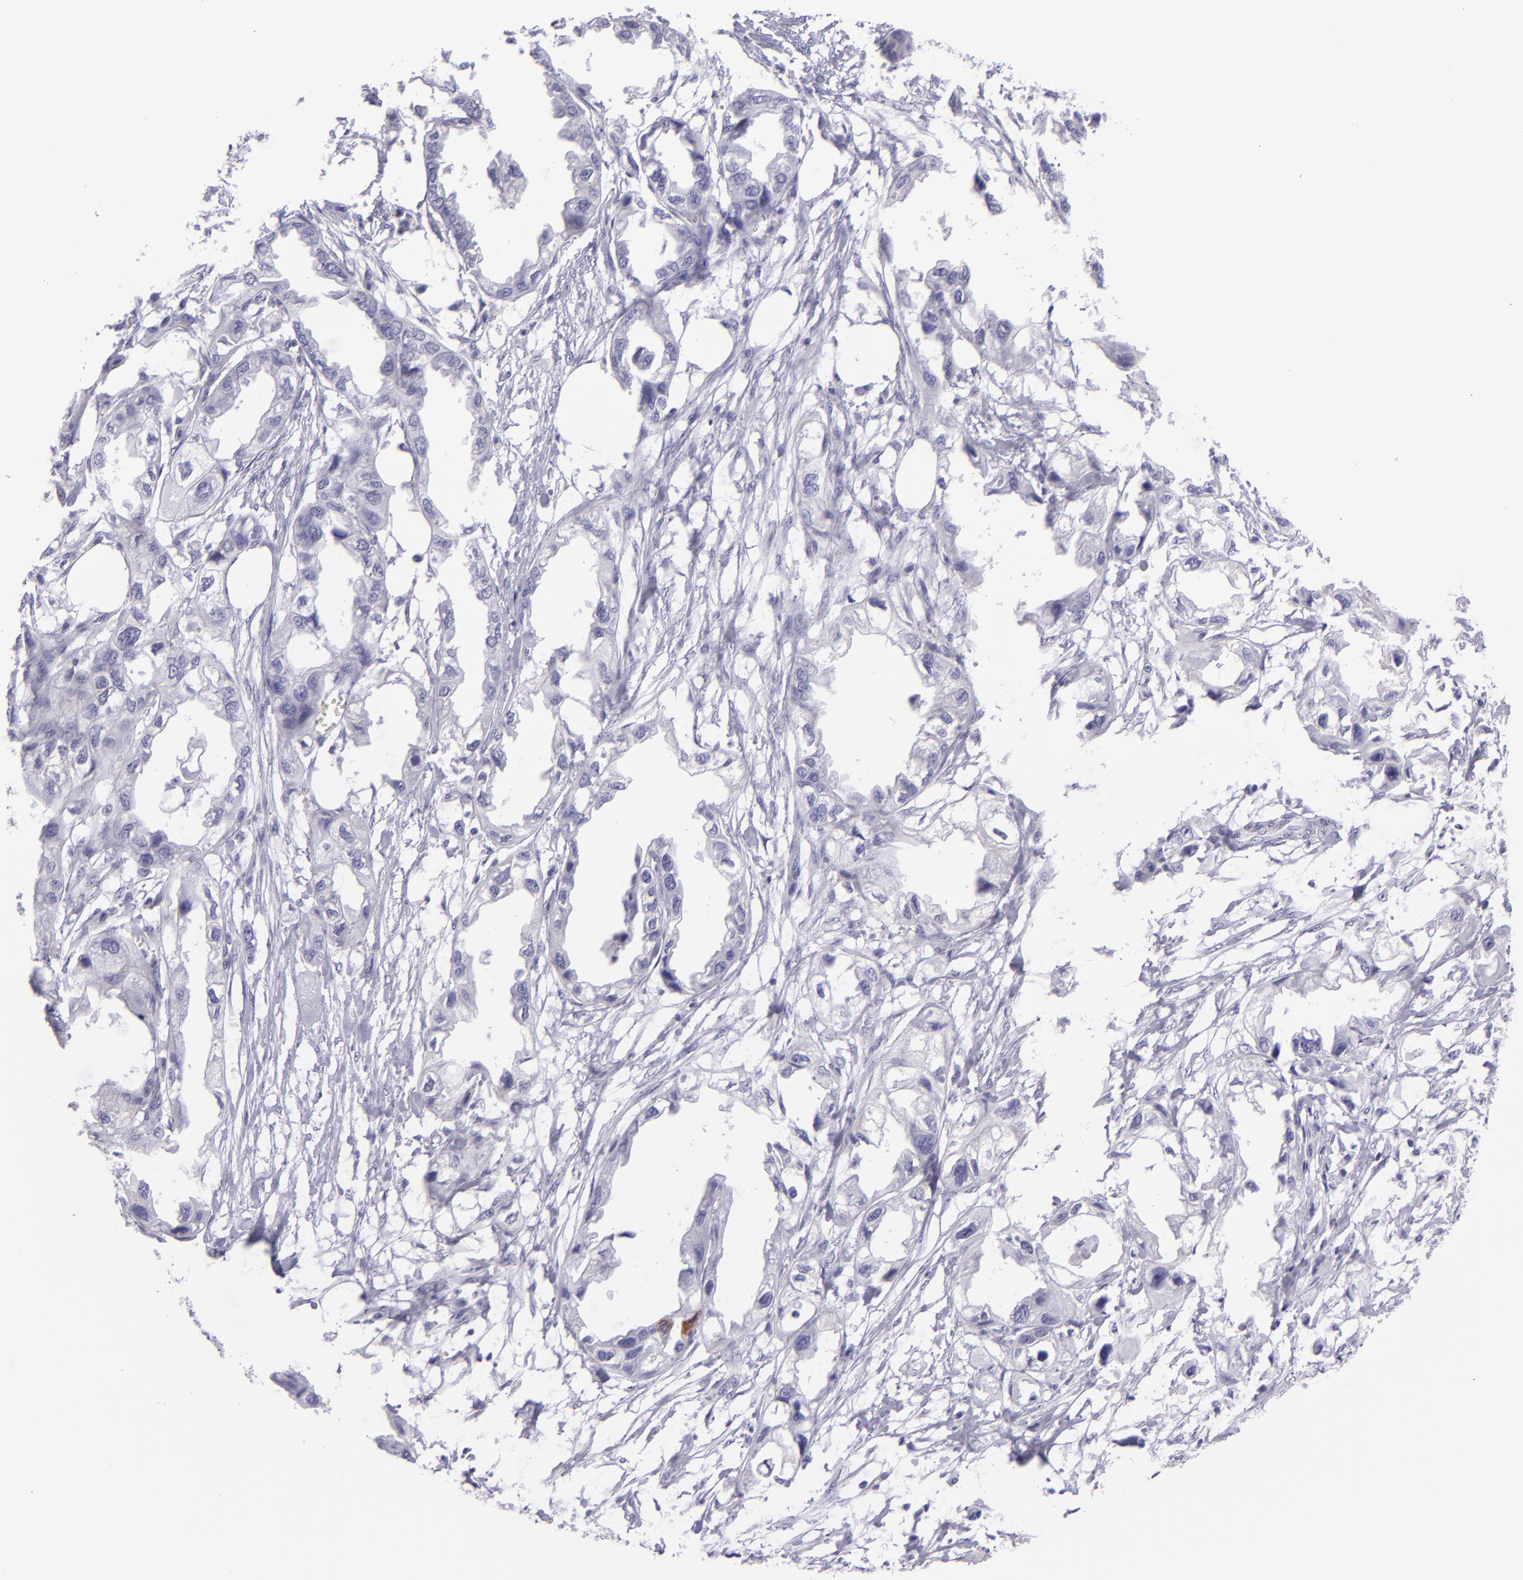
{"staining": {"intensity": "negative", "quantity": "none", "location": "none"}, "tissue": "endometrial cancer", "cell_type": "Tumor cells", "image_type": "cancer", "snomed": [{"axis": "morphology", "description": "Adenocarcinoma, NOS"}, {"axis": "topography", "description": "Endometrium"}], "caption": "Tumor cells are negative for brown protein staining in endometrial adenocarcinoma.", "gene": "MUC5AC", "patient": {"sex": "female", "age": 67}}